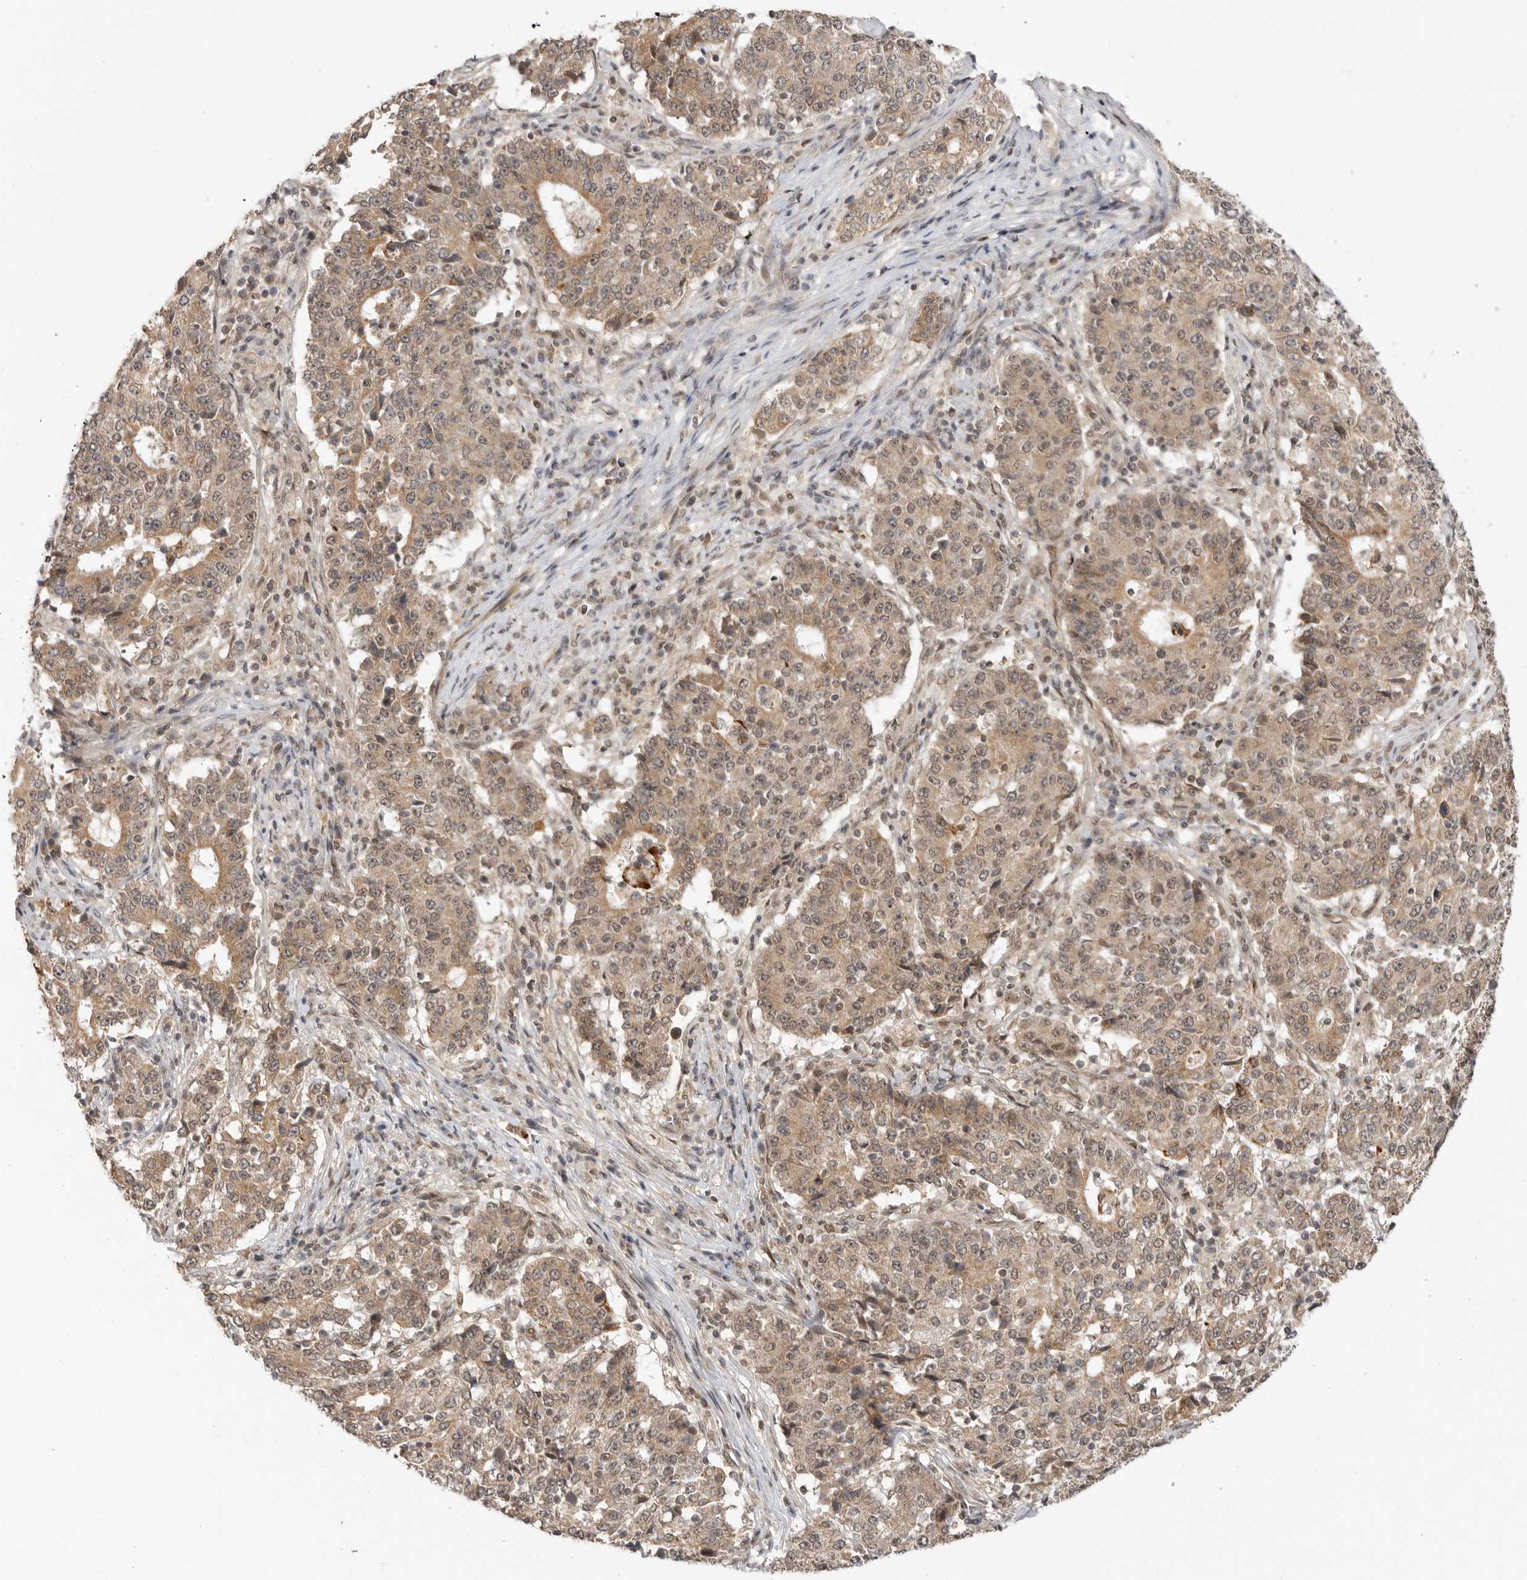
{"staining": {"intensity": "weak", "quantity": ">75%", "location": "cytoplasmic/membranous"}, "tissue": "stomach cancer", "cell_type": "Tumor cells", "image_type": "cancer", "snomed": [{"axis": "morphology", "description": "Adenocarcinoma, NOS"}, {"axis": "topography", "description": "Stomach"}], "caption": "Immunohistochemical staining of adenocarcinoma (stomach) exhibits low levels of weak cytoplasmic/membranous protein expression in about >75% of tumor cells. The protein of interest is shown in brown color, while the nuclei are stained blue.", "gene": "ALKAL1", "patient": {"sex": "male", "age": 59}}